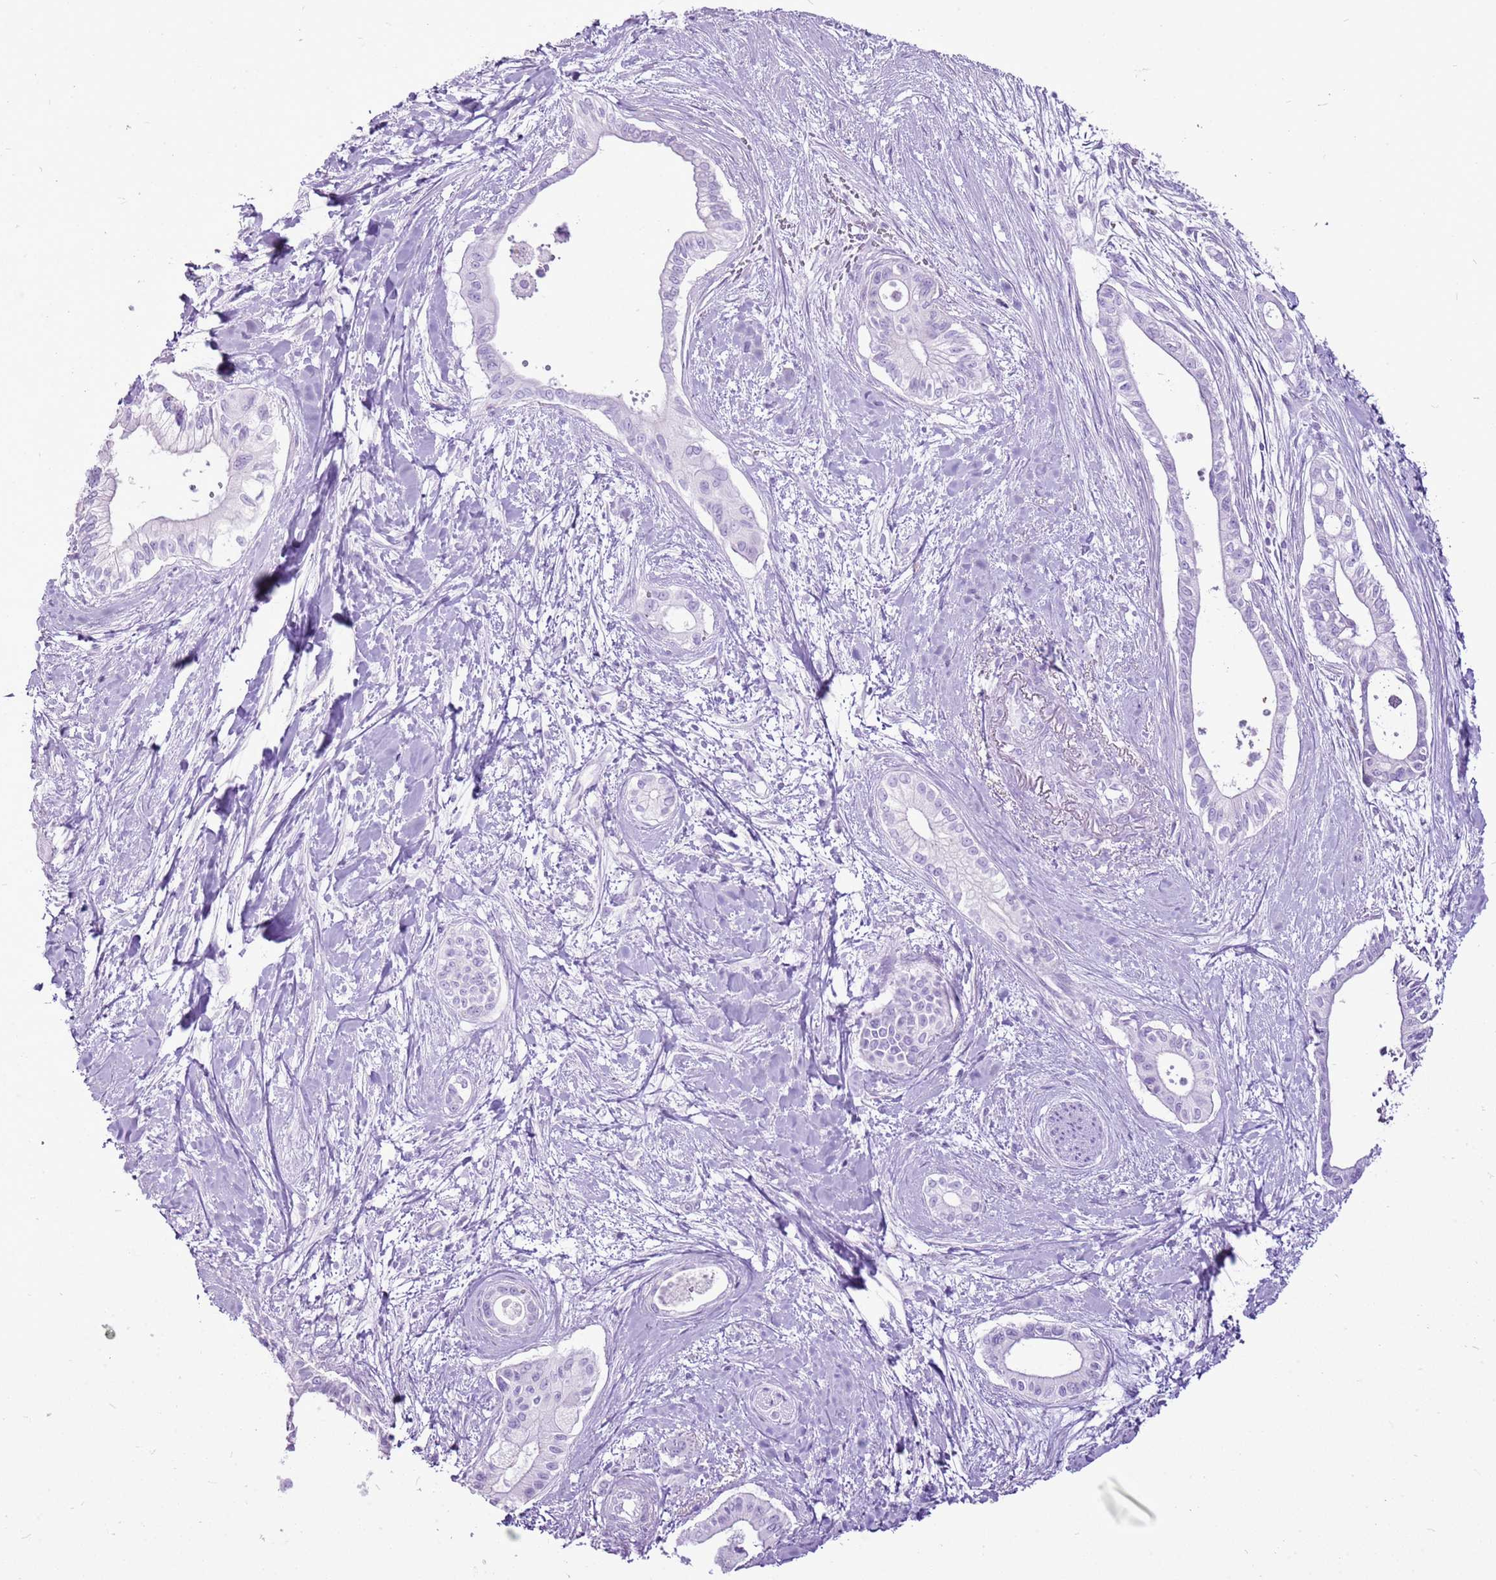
{"staining": {"intensity": "negative", "quantity": "none", "location": "none"}, "tissue": "pancreatic cancer", "cell_type": "Tumor cells", "image_type": "cancer", "snomed": [{"axis": "morphology", "description": "Adenocarcinoma, NOS"}, {"axis": "topography", "description": "Pancreas"}], "caption": "The micrograph exhibits no staining of tumor cells in pancreatic cancer (adenocarcinoma). (DAB IHC, high magnification).", "gene": "CNFN", "patient": {"sex": "male", "age": 78}}